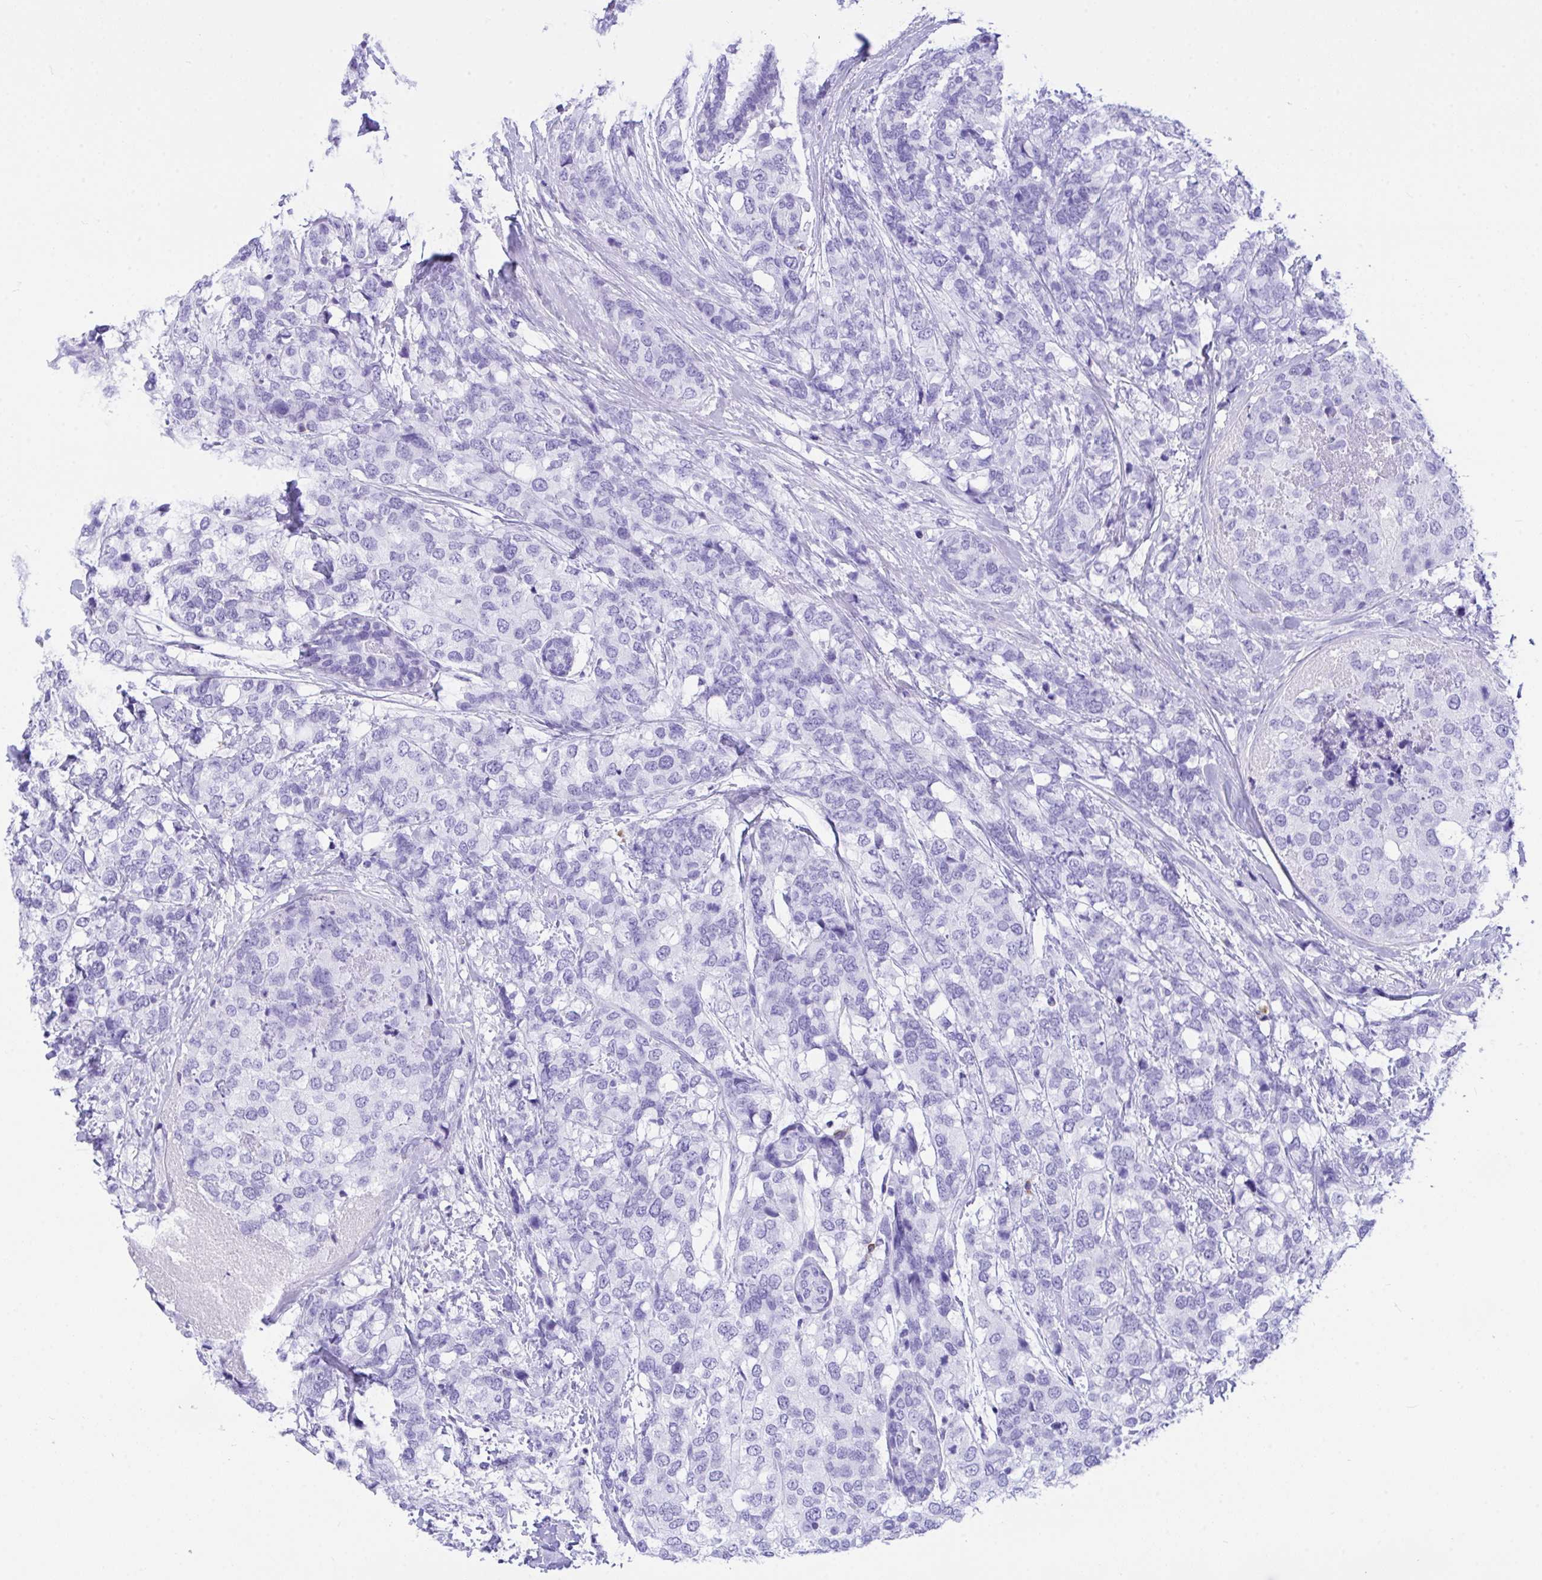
{"staining": {"intensity": "negative", "quantity": "none", "location": "none"}, "tissue": "breast cancer", "cell_type": "Tumor cells", "image_type": "cancer", "snomed": [{"axis": "morphology", "description": "Lobular carcinoma"}, {"axis": "topography", "description": "Breast"}], "caption": "Immunohistochemistry of human breast cancer exhibits no expression in tumor cells.", "gene": "BEST4", "patient": {"sex": "female", "age": 59}}